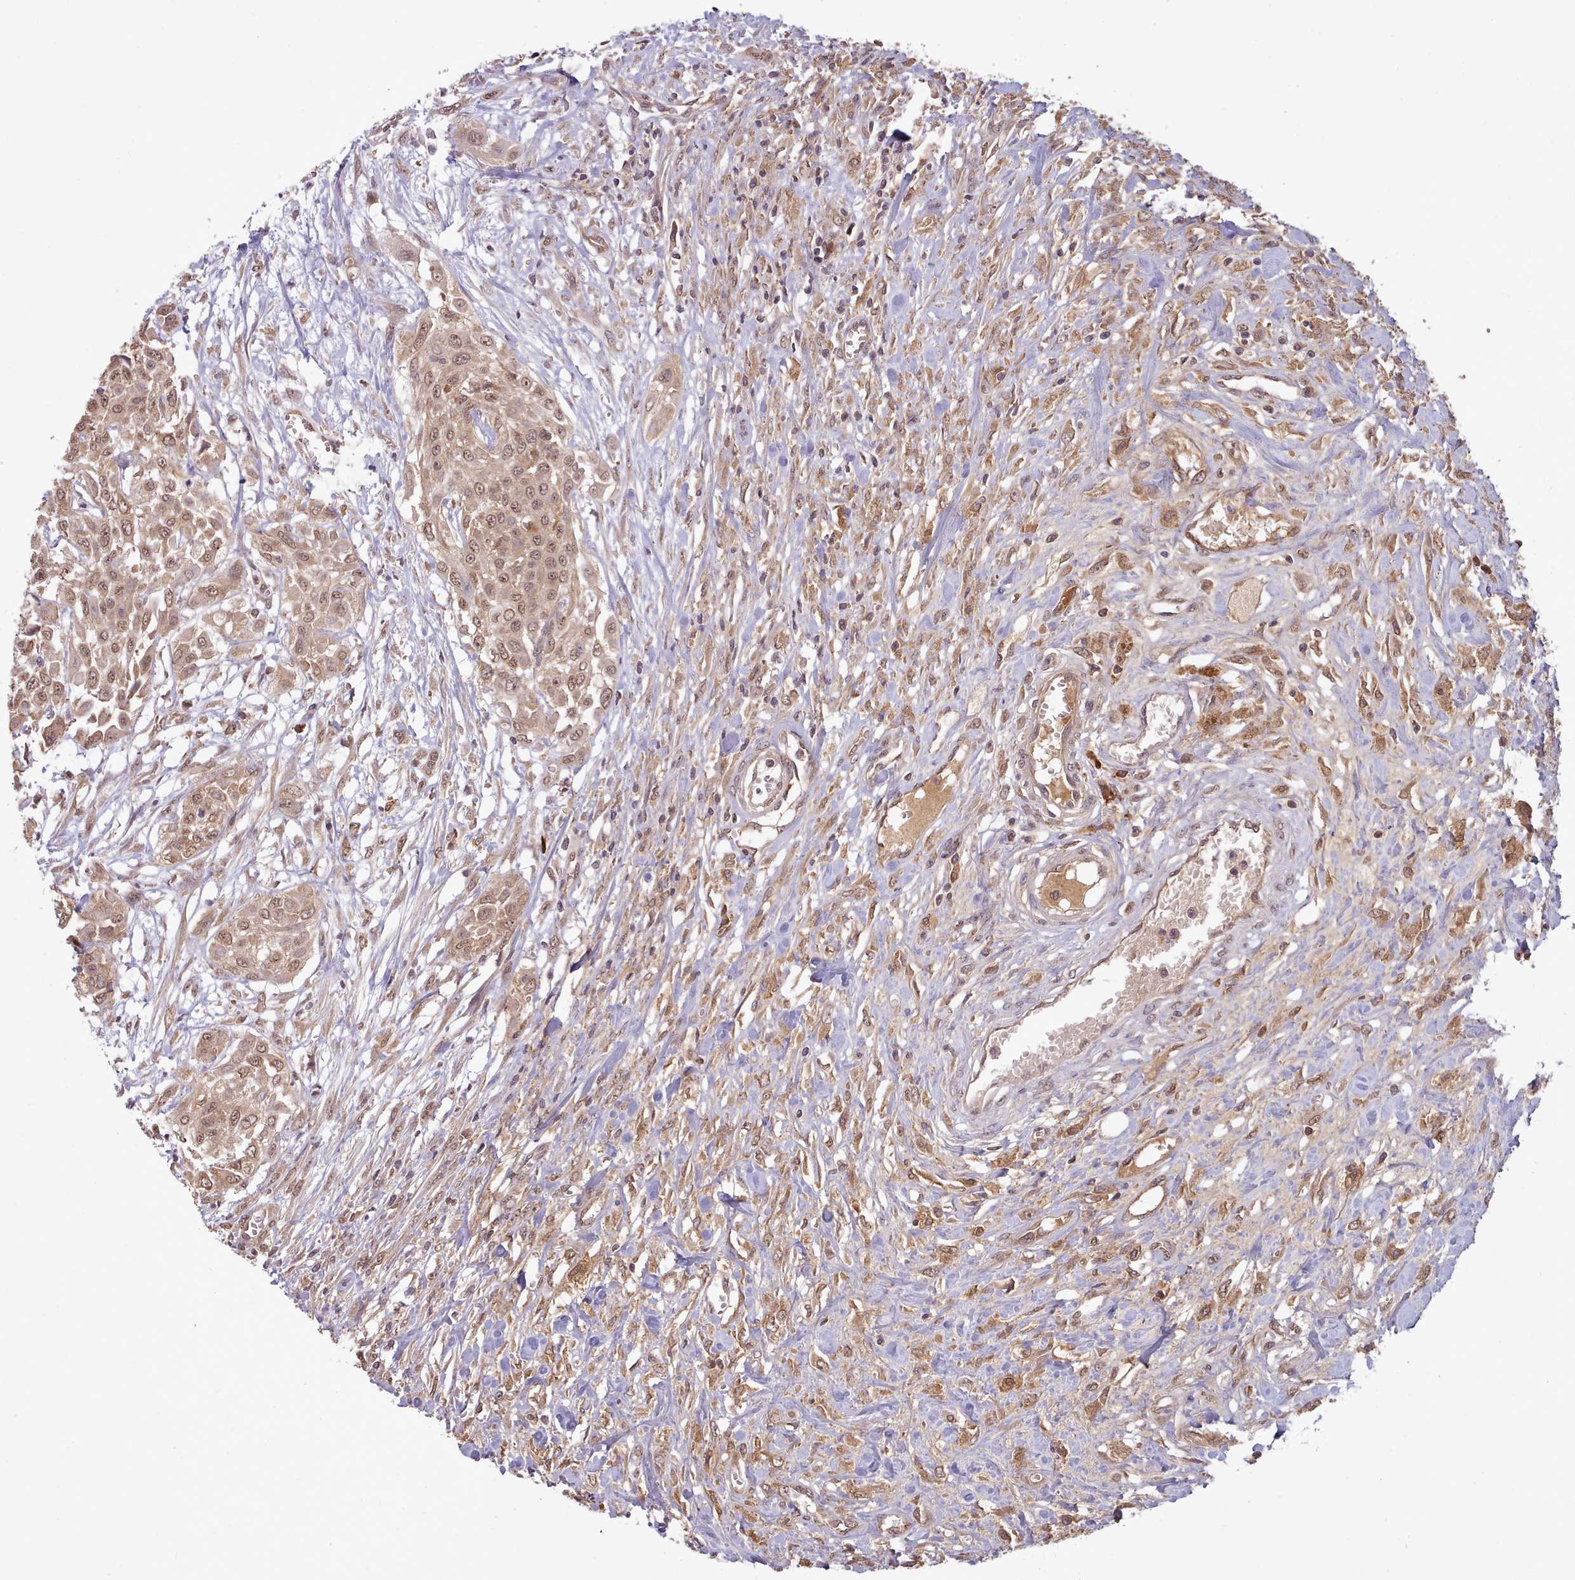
{"staining": {"intensity": "moderate", "quantity": ">75%", "location": "cytoplasmic/membranous,nuclear"}, "tissue": "urothelial cancer", "cell_type": "Tumor cells", "image_type": "cancer", "snomed": [{"axis": "morphology", "description": "Urothelial carcinoma, High grade"}, {"axis": "topography", "description": "Urinary bladder"}], "caption": "Immunohistochemistry photomicrograph of urothelial carcinoma (high-grade) stained for a protein (brown), which exhibits medium levels of moderate cytoplasmic/membranous and nuclear expression in approximately >75% of tumor cells.", "gene": "PIP4P1", "patient": {"sex": "male", "age": 57}}